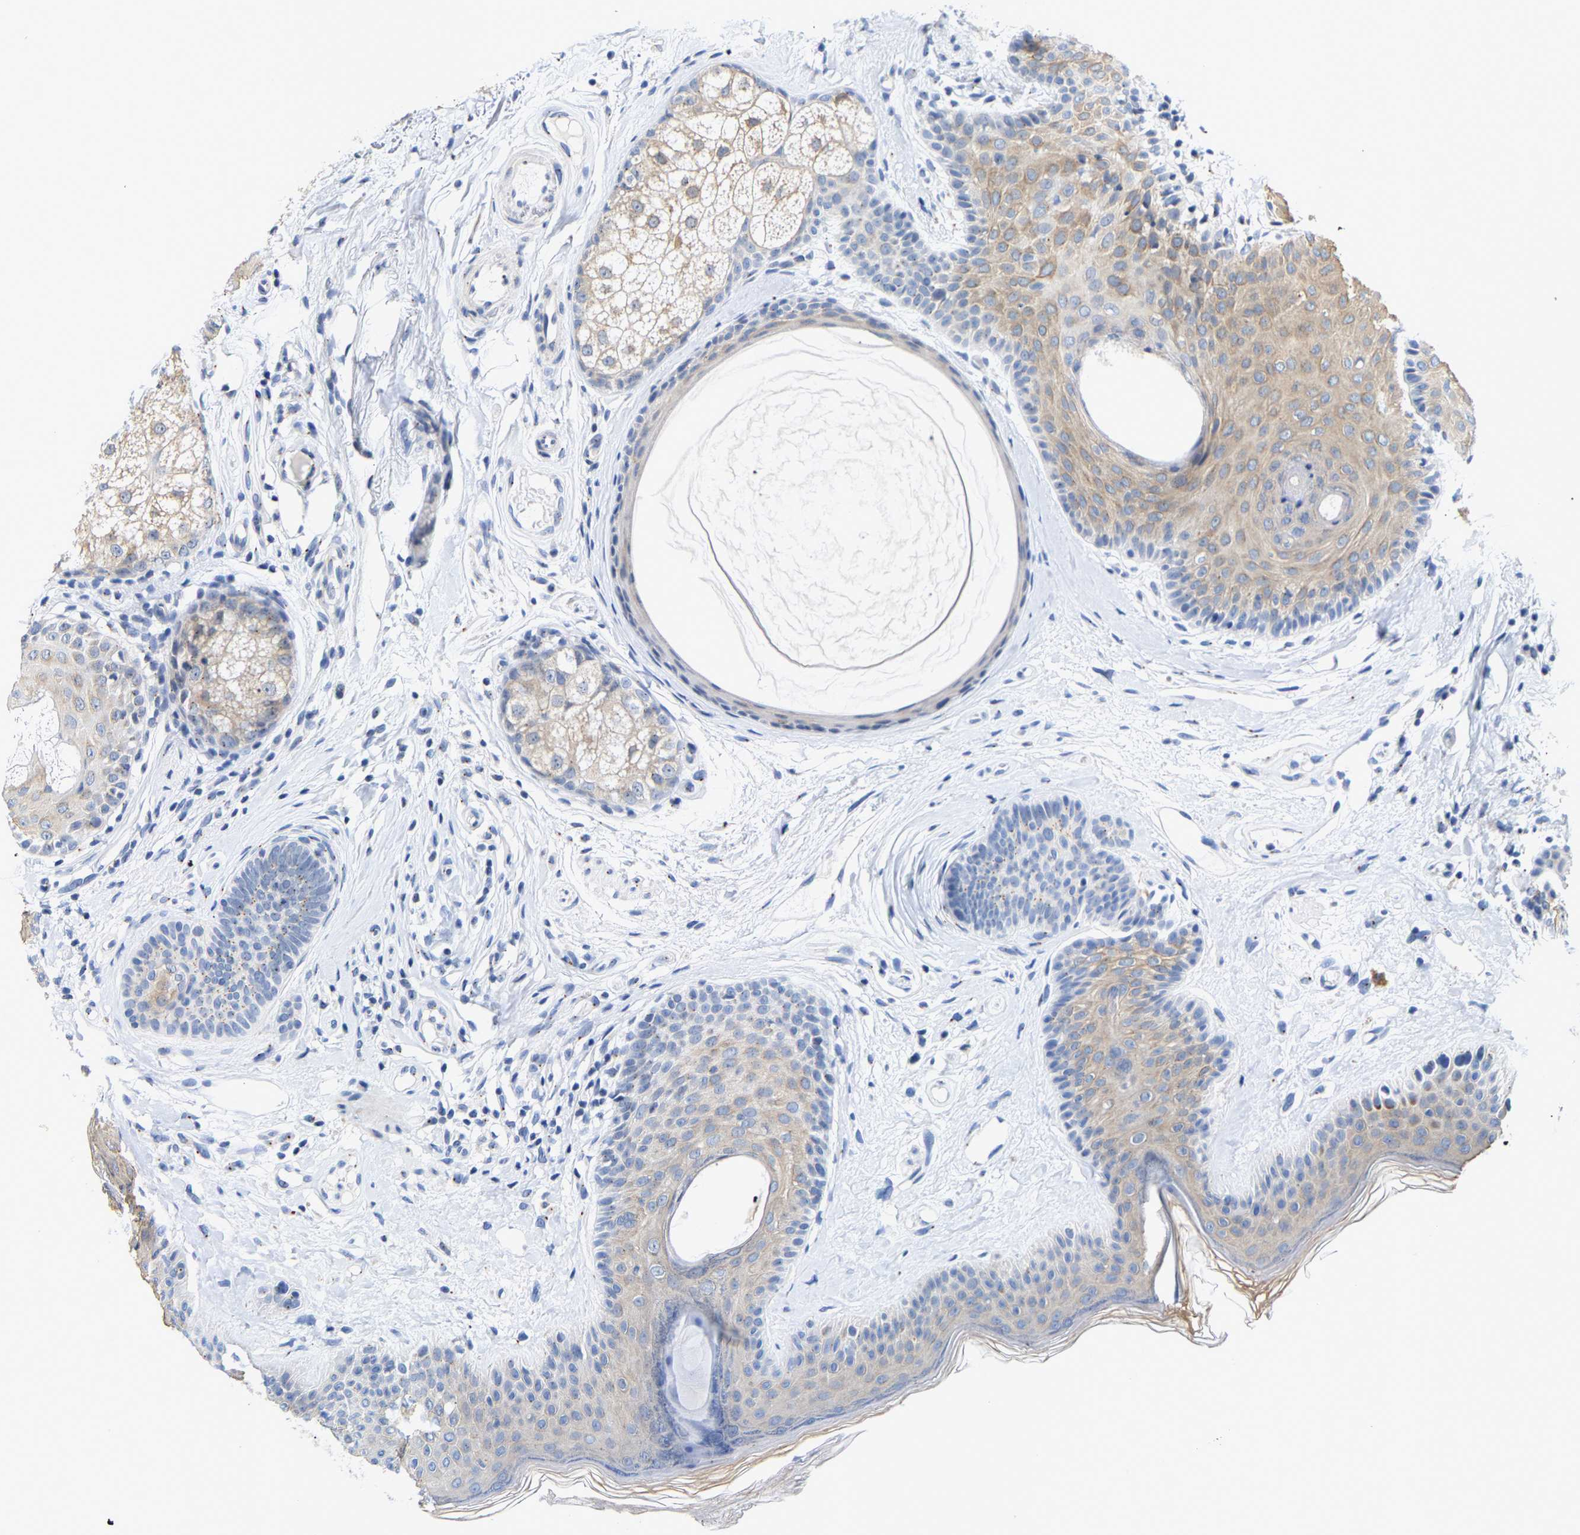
{"staining": {"intensity": "moderate", "quantity": "25%-75%", "location": "cytoplasmic/membranous"}, "tissue": "oral mucosa", "cell_type": "Squamous epithelial cells", "image_type": "normal", "snomed": [{"axis": "morphology", "description": "Normal tissue, NOS"}, {"axis": "topography", "description": "Skin"}, {"axis": "topography", "description": "Oral tissue"}], "caption": "Oral mucosa was stained to show a protein in brown. There is medium levels of moderate cytoplasmic/membranous staining in approximately 25%-75% of squamous epithelial cells. (brown staining indicates protein expression, while blue staining denotes nuclei).", "gene": "PCNT", "patient": {"sex": "male", "age": 84}}